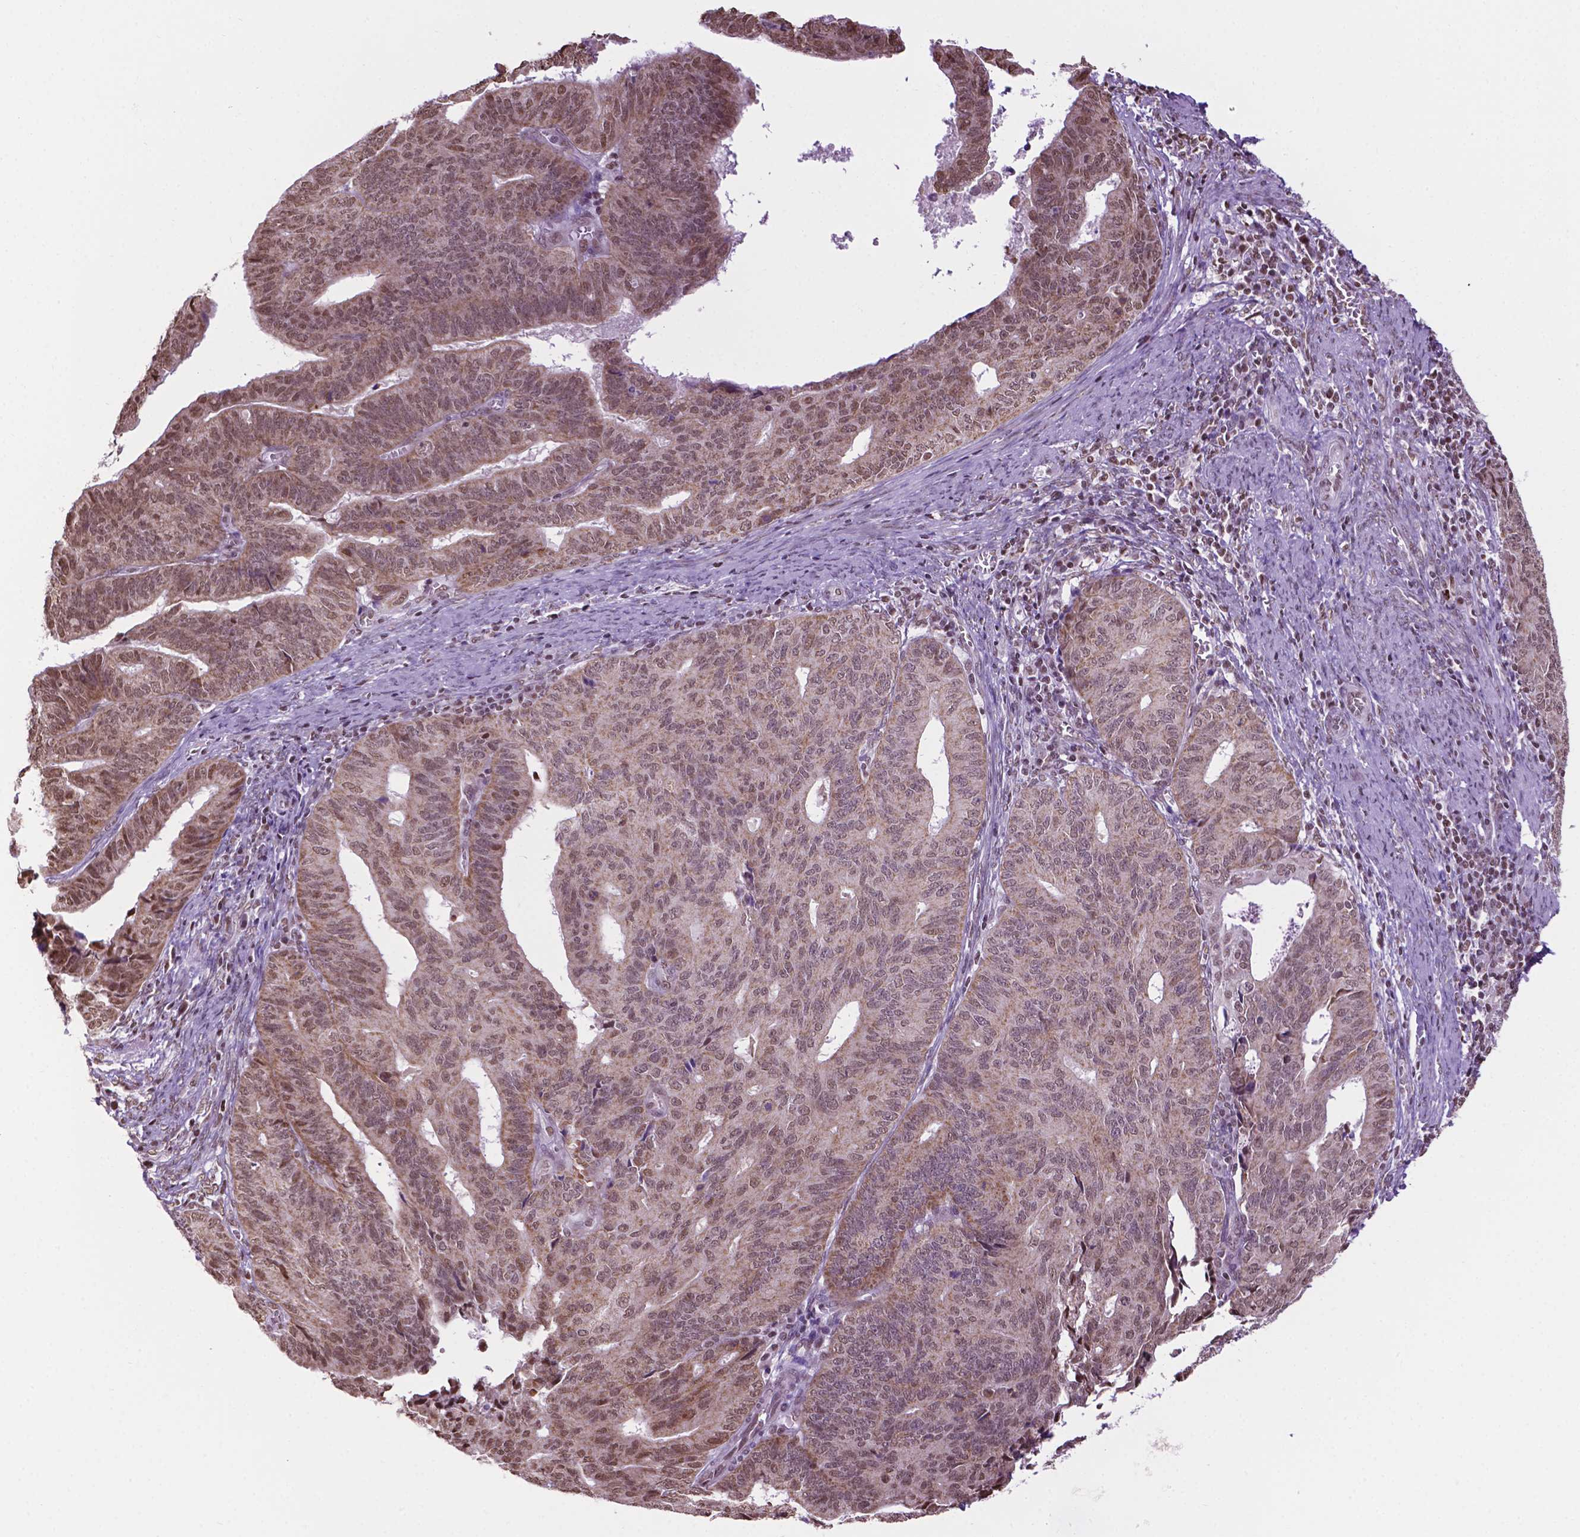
{"staining": {"intensity": "moderate", "quantity": ">75%", "location": "cytoplasmic/membranous,nuclear"}, "tissue": "endometrial cancer", "cell_type": "Tumor cells", "image_type": "cancer", "snomed": [{"axis": "morphology", "description": "Adenocarcinoma, NOS"}, {"axis": "topography", "description": "Endometrium"}], "caption": "Moderate cytoplasmic/membranous and nuclear staining is seen in about >75% of tumor cells in endometrial adenocarcinoma. (brown staining indicates protein expression, while blue staining denotes nuclei).", "gene": "COL23A1", "patient": {"sex": "female", "age": 65}}